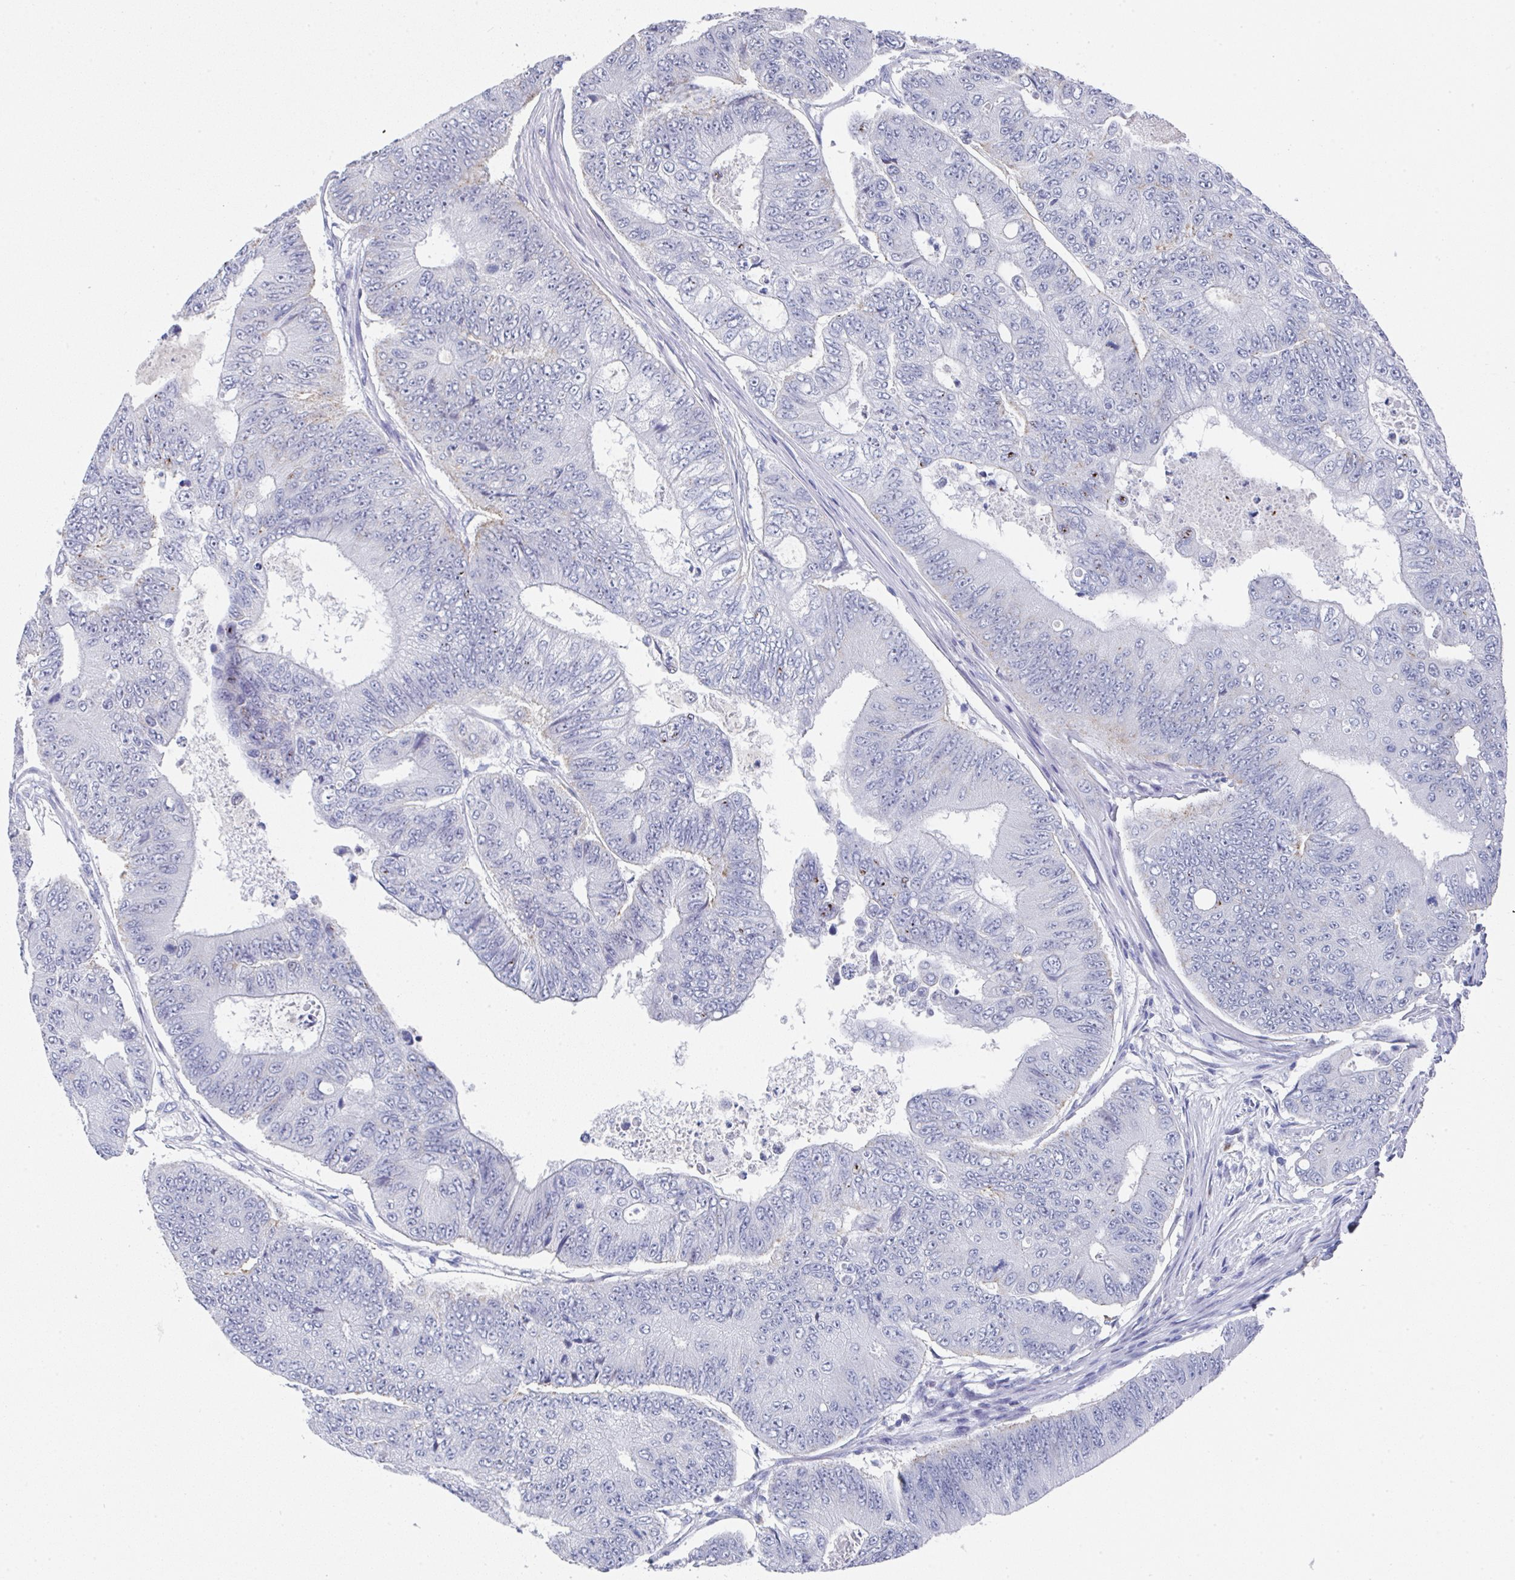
{"staining": {"intensity": "negative", "quantity": "none", "location": "none"}, "tissue": "colorectal cancer", "cell_type": "Tumor cells", "image_type": "cancer", "snomed": [{"axis": "morphology", "description": "Adenocarcinoma, NOS"}, {"axis": "topography", "description": "Colon"}], "caption": "The micrograph exhibits no significant staining in tumor cells of adenocarcinoma (colorectal). (Stains: DAB immunohistochemistry (IHC) with hematoxylin counter stain, Microscopy: brightfield microscopy at high magnification).", "gene": "TNFRSF8", "patient": {"sex": "female", "age": 48}}